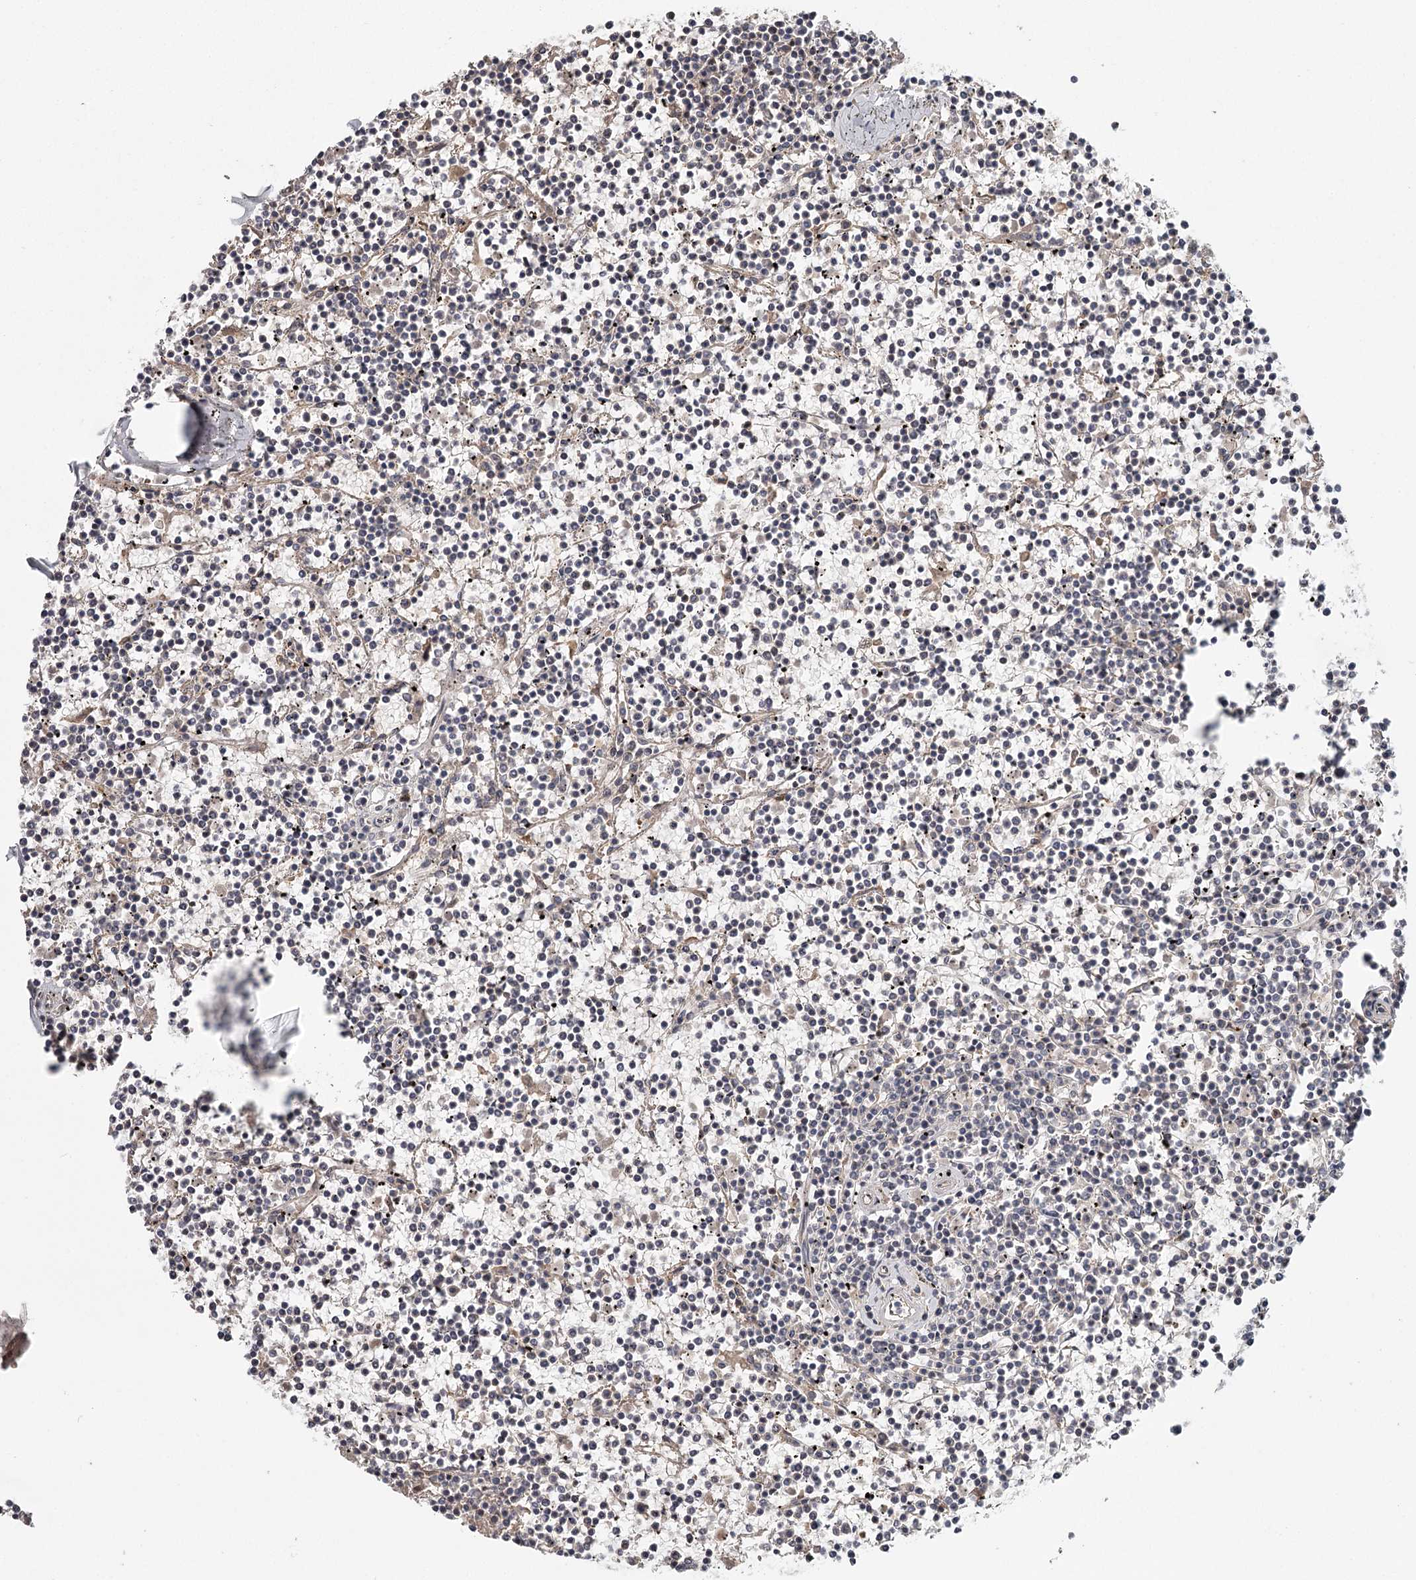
{"staining": {"intensity": "negative", "quantity": "none", "location": "none"}, "tissue": "lymphoma", "cell_type": "Tumor cells", "image_type": "cancer", "snomed": [{"axis": "morphology", "description": "Malignant lymphoma, non-Hodgkin's type, Low grade"}, {"axis": "topography", "description": "Spleen"}], "caption": "This is a histopathology image of immunohistochemistry staining of malignant lymphoma, non-Hodgkin's type (low-grade), which shows no positivity in tumor cells.", "gene": "DHRS9", "patient": {"sex": "female", "age": 19}}